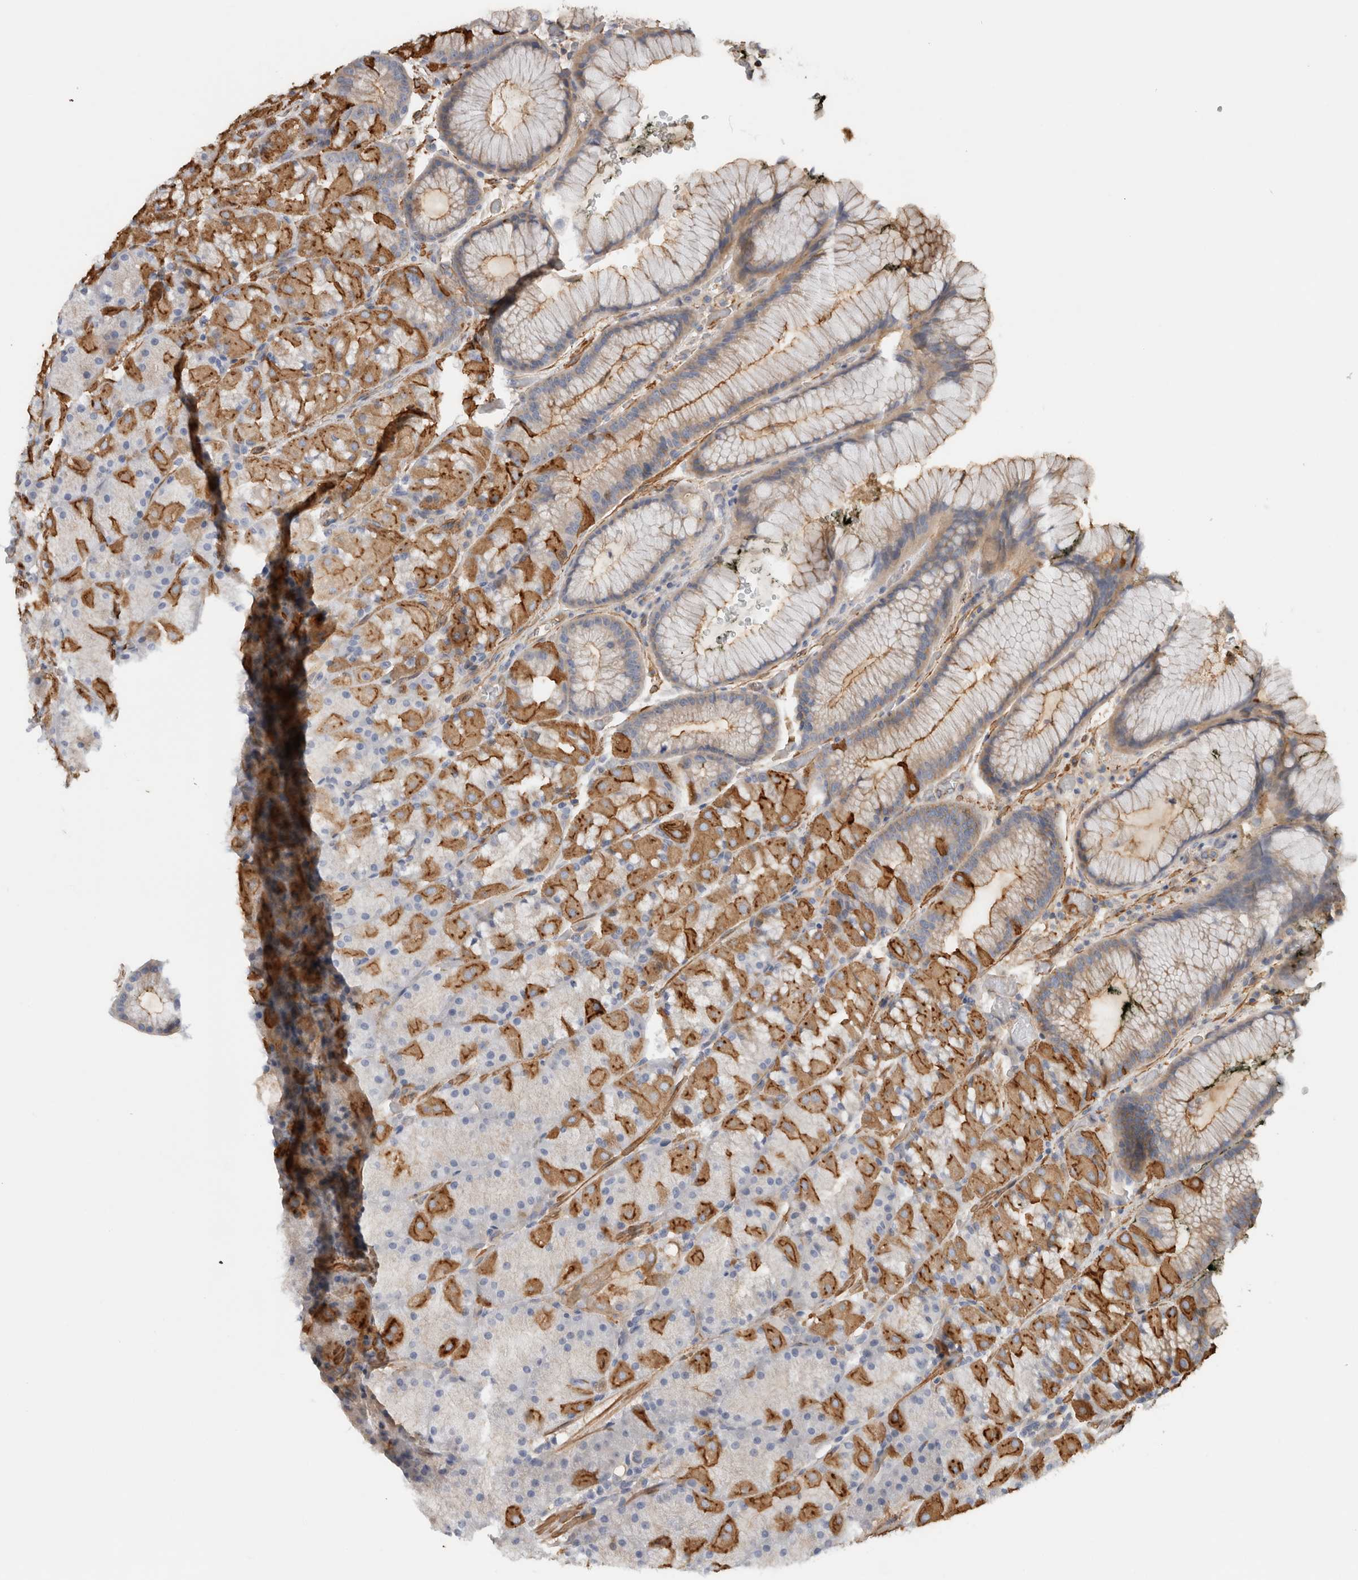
{"staining": {"intensity": "moderate", "quantity": "25%-75%", "location": "cytoplasmic/membranous"}, "tissue": "stomach", "cell_type": "Glandular cells", "image_type": "normal", "snomed": [{"axis": "morphology", "description": "Normal tissue, NOS"}, {"axis": "topography", "description": "Stomach, upper"}, {"axis": "topography", "description": "Stomach"}], "caption": "Moderate cytoplasmic/membranous positivity is identified in approximately 25%-75% of glandular cells in unremarkable stomach. Using DAB (3,3'-diaminobenzidine) (brown) and hematoxylin (blue) stains, captured at high magnification using brightfield microscopy.", "gene": "CFI", "patient": {"sex": "male", "age": 48}}